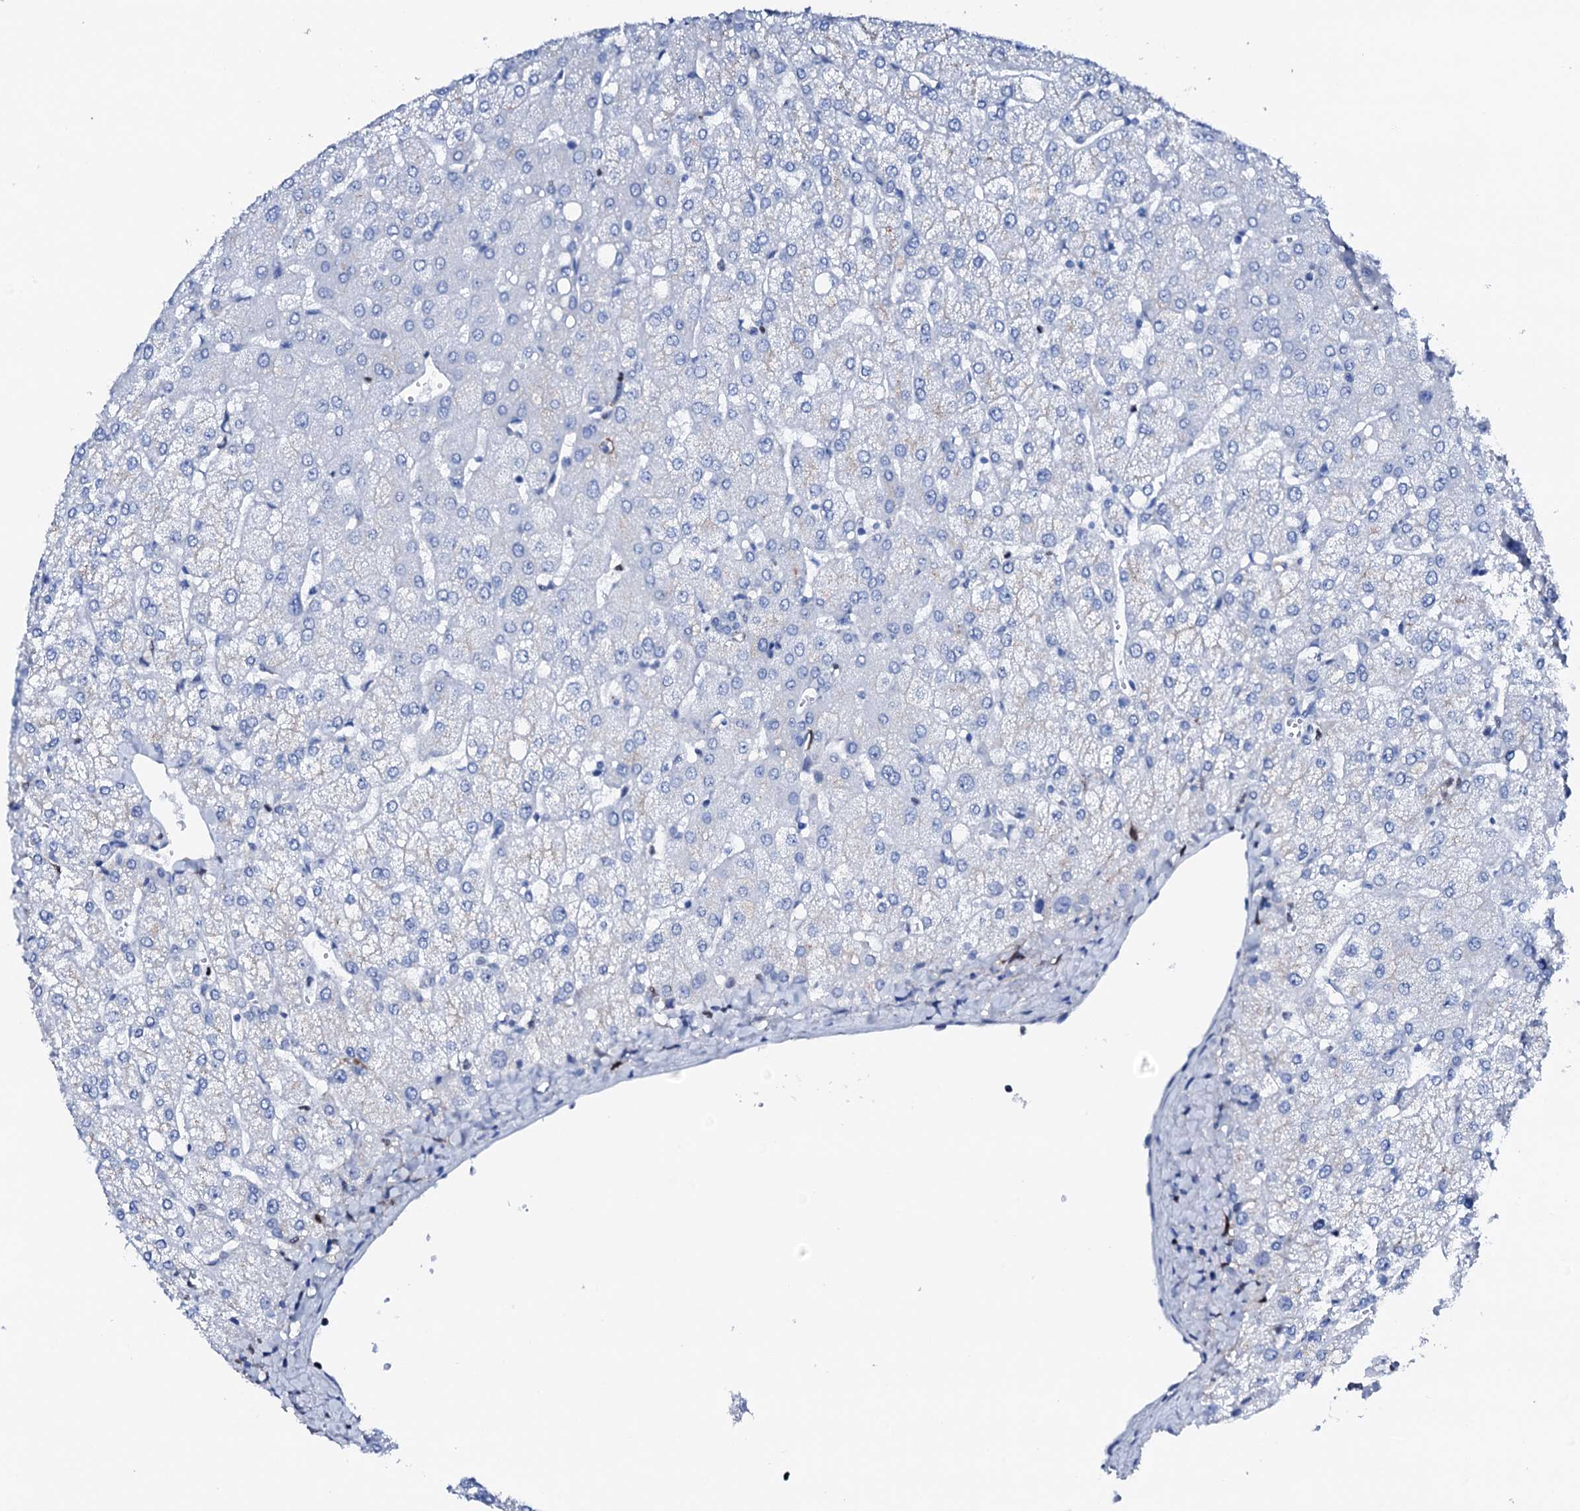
{"staining": {"intensity": "negative", "quantity": "none", "location": "none"}, "tissue": "liver", "cell_type": "Cholangiocytes", "image_type": "normal", "snomed": [{"axis": "morphology", "description": "Normal tissue, NOS"}, {"axis": "topography", "description": "Liver"}], "caption": "Immunohistochemistry of benign liver reveals no expression in cholangiocytes.", "gene": "NRIP2", "patient": {"sex": "female", "age": 54}}